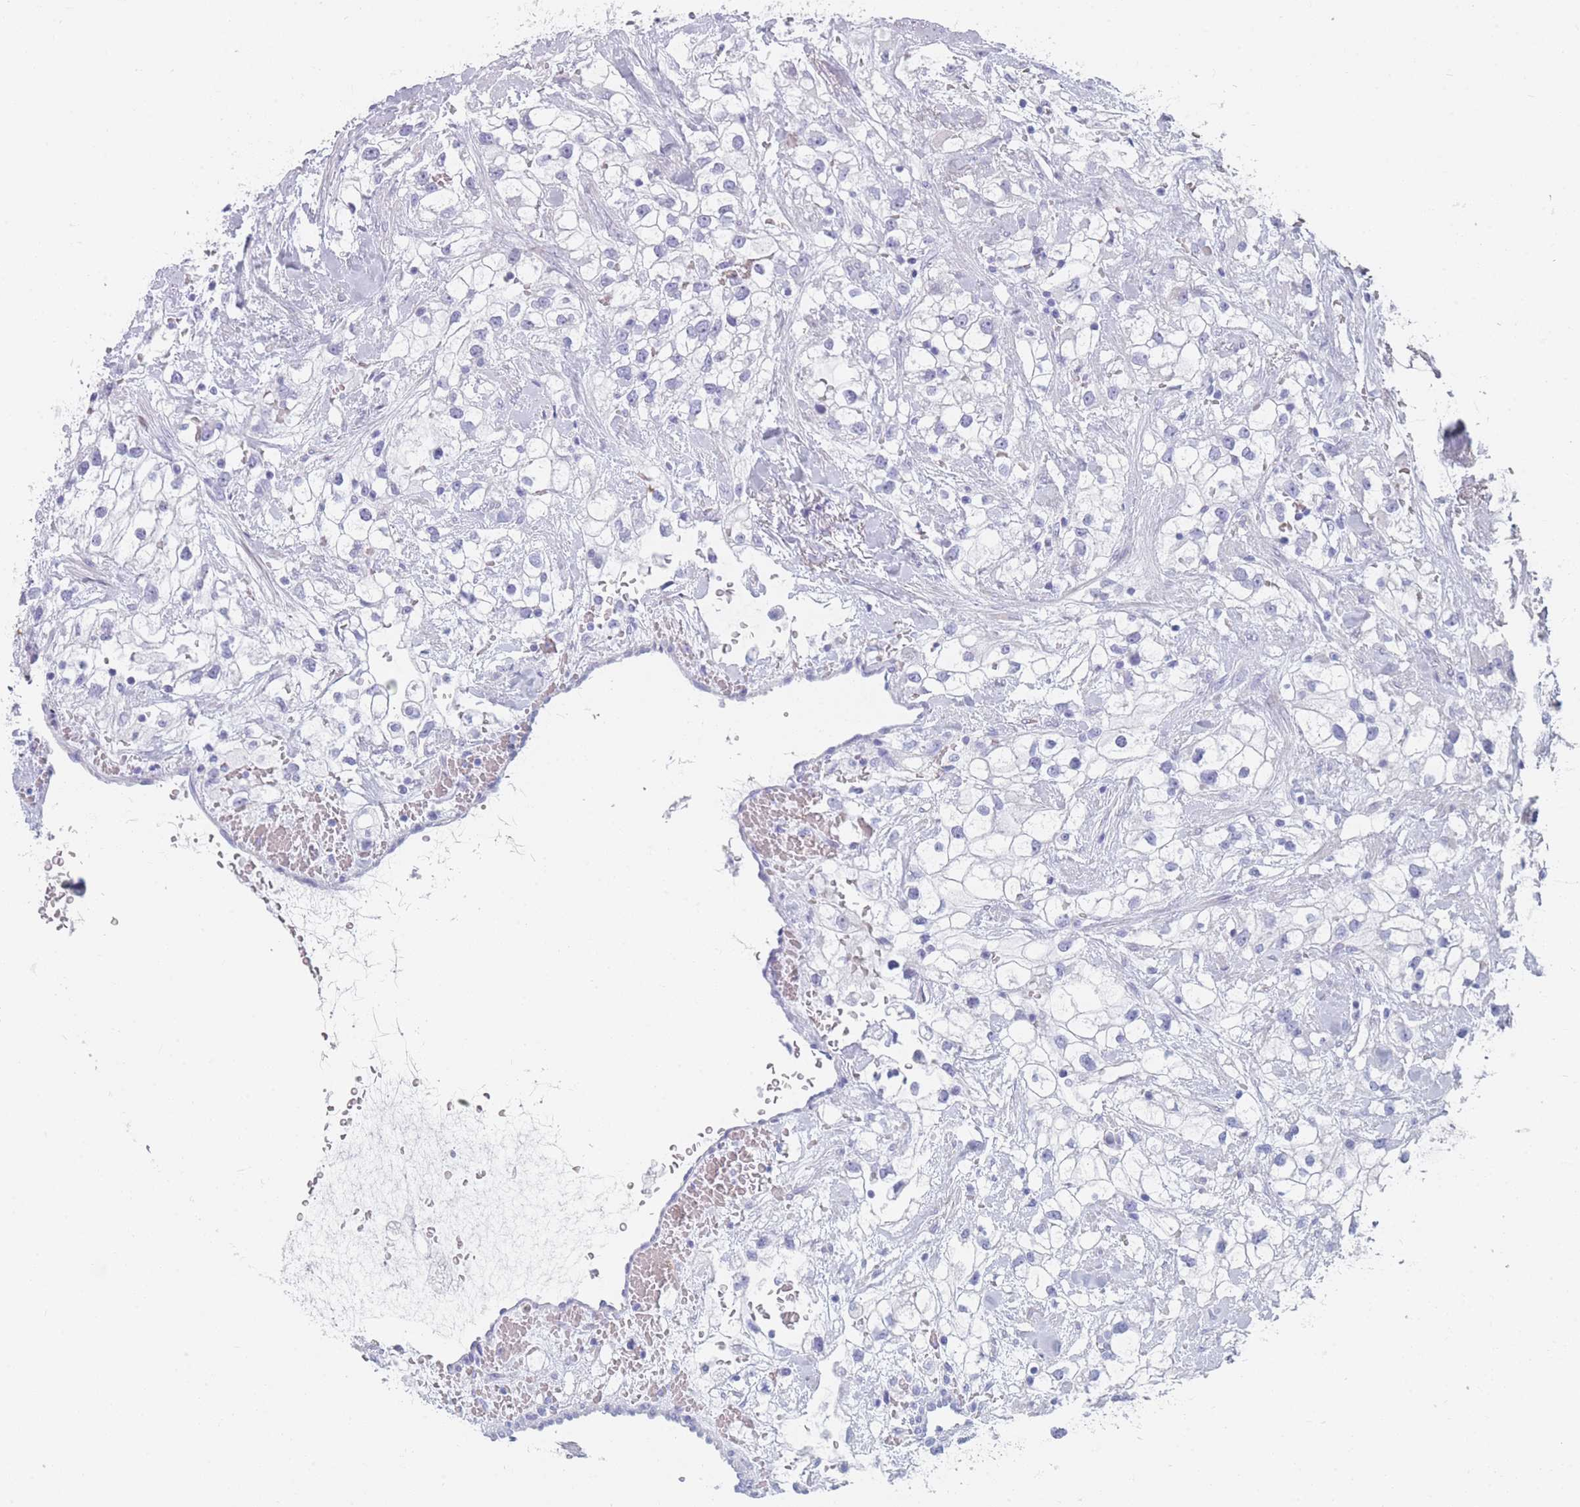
{"staining": {"intensity": "negative", "quantity": "none", "location": "none"}, "tissue": "renal cancer", "cell_type": "Tumor cells", "image_type": "cancer", "snomed": [{"axis": "morphology", "description": "Adenocarcinoma, NOS"}, {"axis": "topography", "description": "Kidney"}], "caption": "Micrograph shows no protein positivity in tumor cells of renal cancer (adenocarcinoma) tissue. (DAB immunohistochemistry visualized using brightfield microscopy, high magnification).", "gene": "OR5D16", "patient": {"sex": "male", "age": 59}}